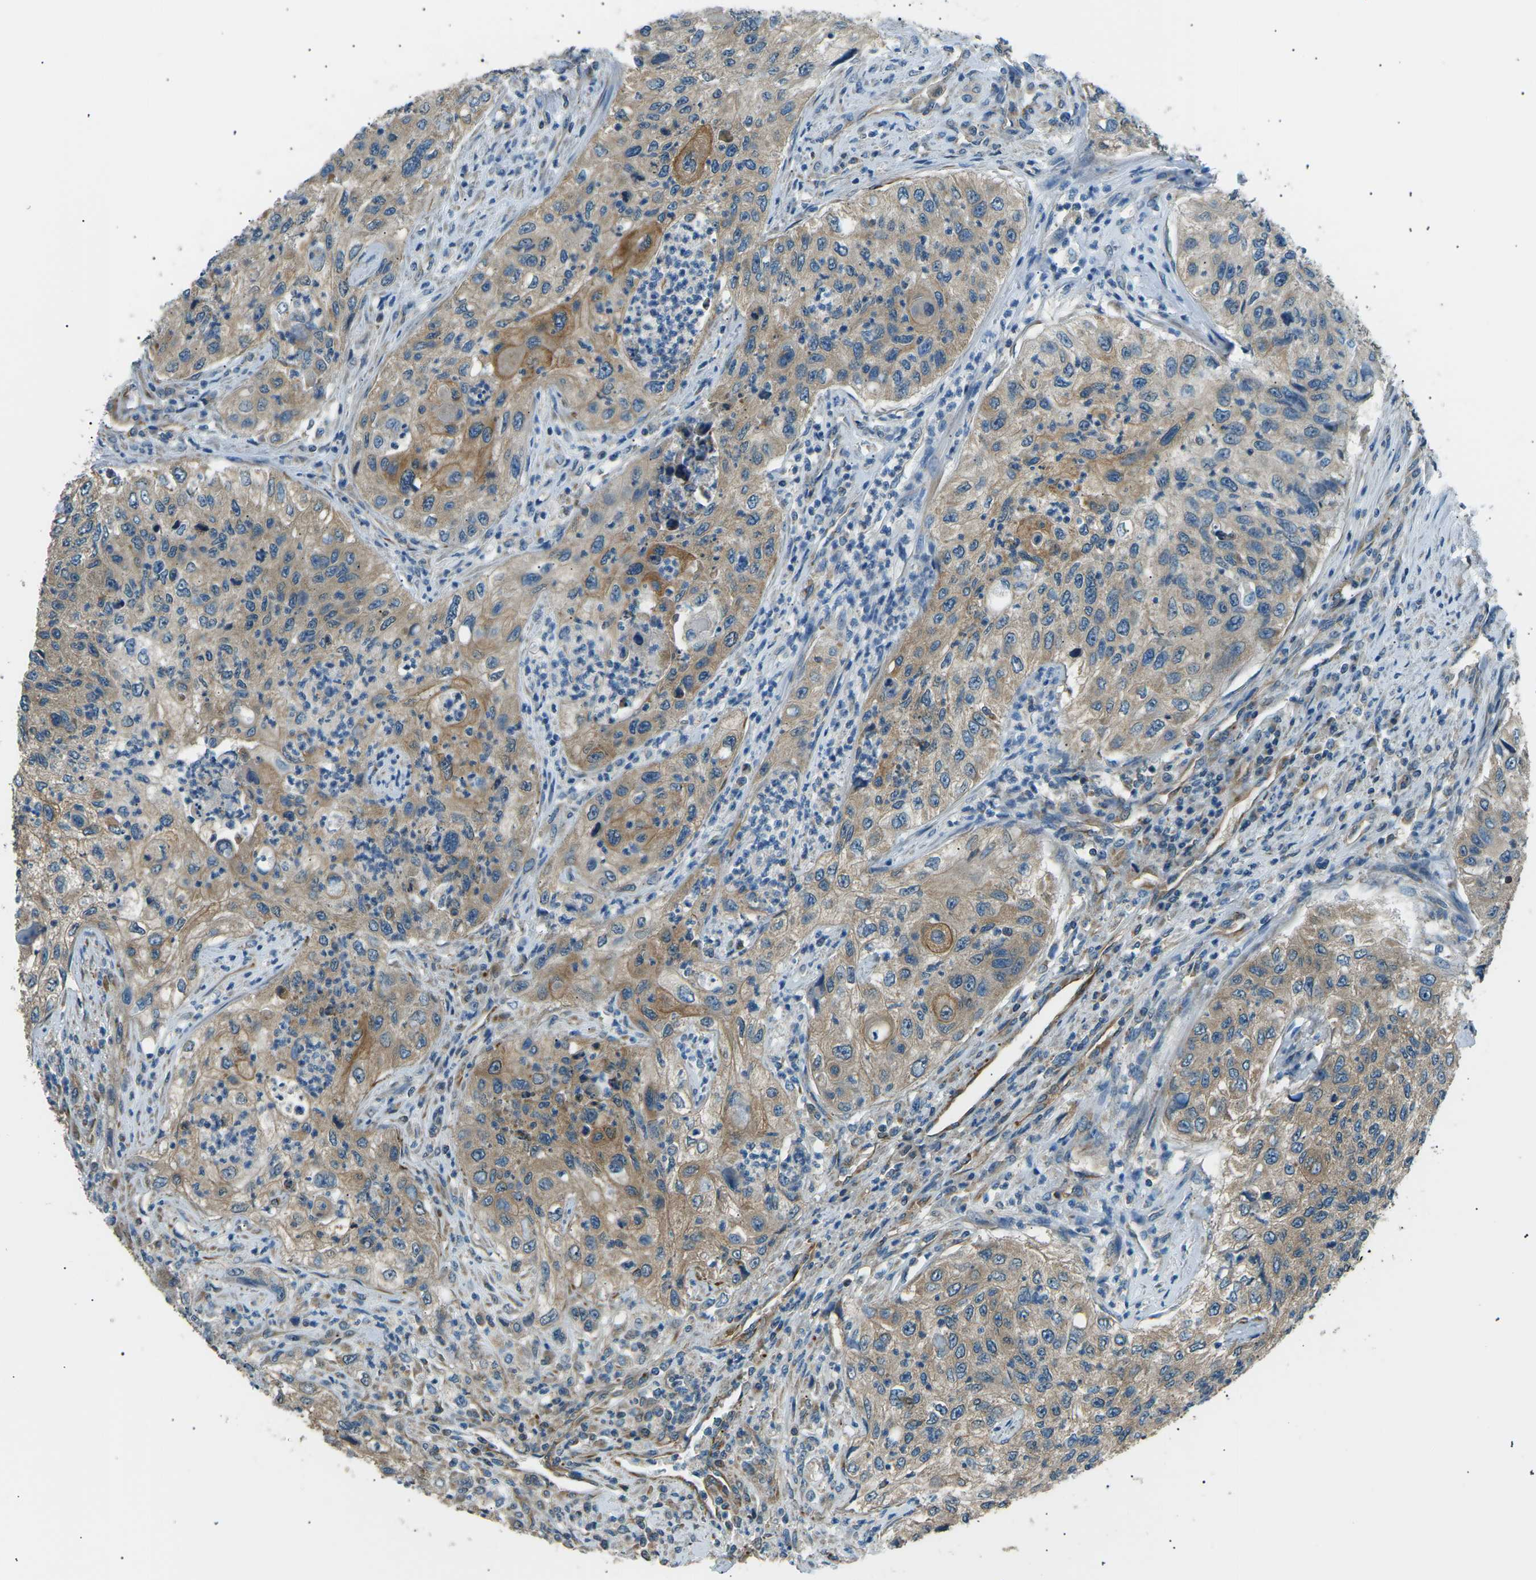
{"staining": {"intensity": "moderate", "quantity": ">75%", "location": "cytoplasmic/membranous"}, "tissue": "urothelial cancer", "cell_type": "Tumor cells", "image_type": "cancer", "snomed": [{"axis": "morphology", "description": "Urothelial carcinoma, High grade"}, {"axis": "topography", "description": "Urinary bladder"}], "caption": "Moderate cytoplasmic/membranous positivity is appreciated in about >75% of tumor cells in high-grade urothelial carcinoma. The staining is performed using DAB brown chromogen to label protein expression. The nuclei are counter-stained blue using hematoxylin.", "gene": "SLK", "patient": {"sex": "female", "age": 60}}